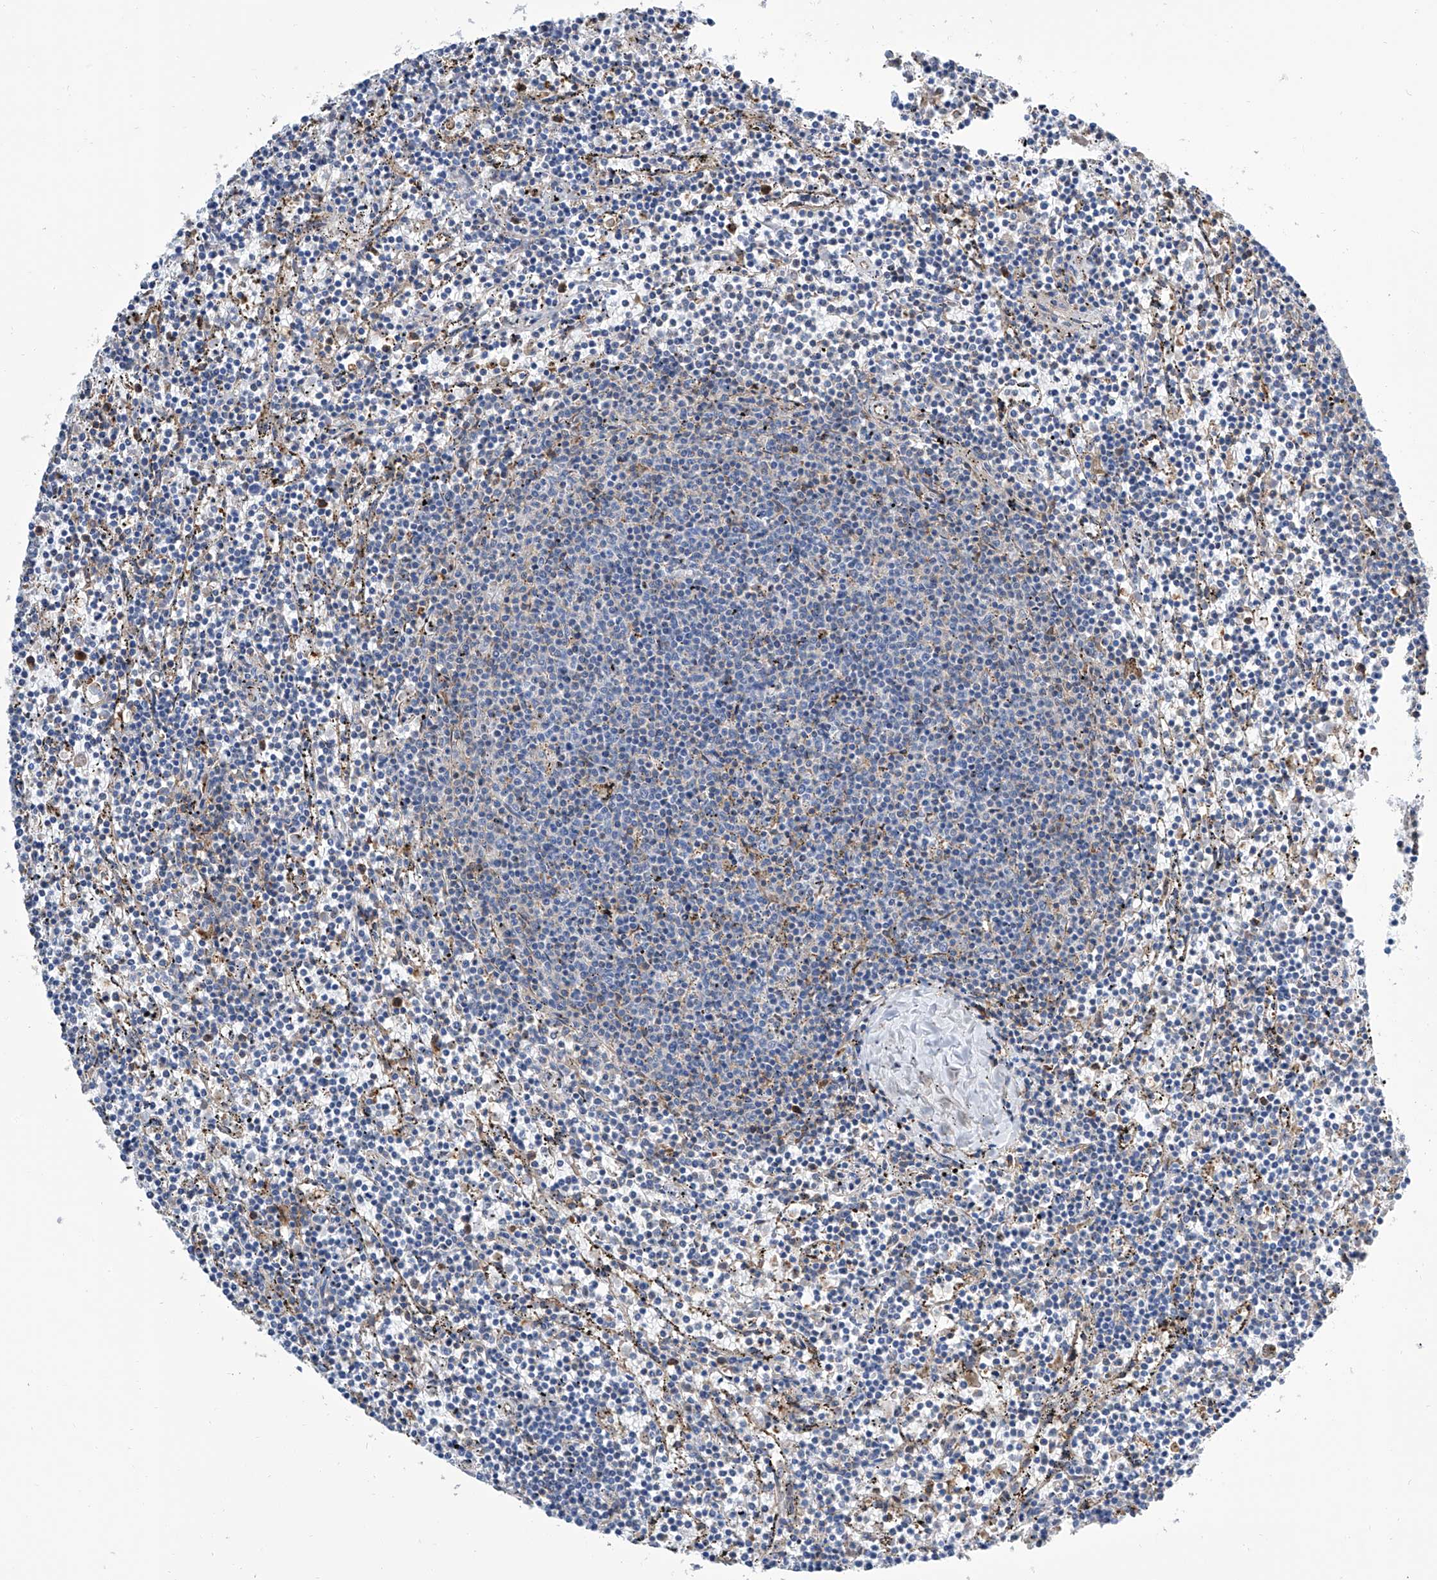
{"staining": {"intensity": "negative", "quantity": "none", "location": "none"}, "tissue": "lymphoma", "cell_type": "Tumor cells", "image_type": "cancer", "snomed": [{"axis": "morphology", "description": "Malignant lymphoma, non-Hodgkin's type, Low grade"}, {"axis": "topography", "description": "Spleen"}], "caption": "This is an immunohistochemistry image of human malignant lymphoma, non-Hodgkin's type (low-grade). There is no expression in tumor cells.", "gene": "GPT", "patient": {"sex": "female", "age": 50}}